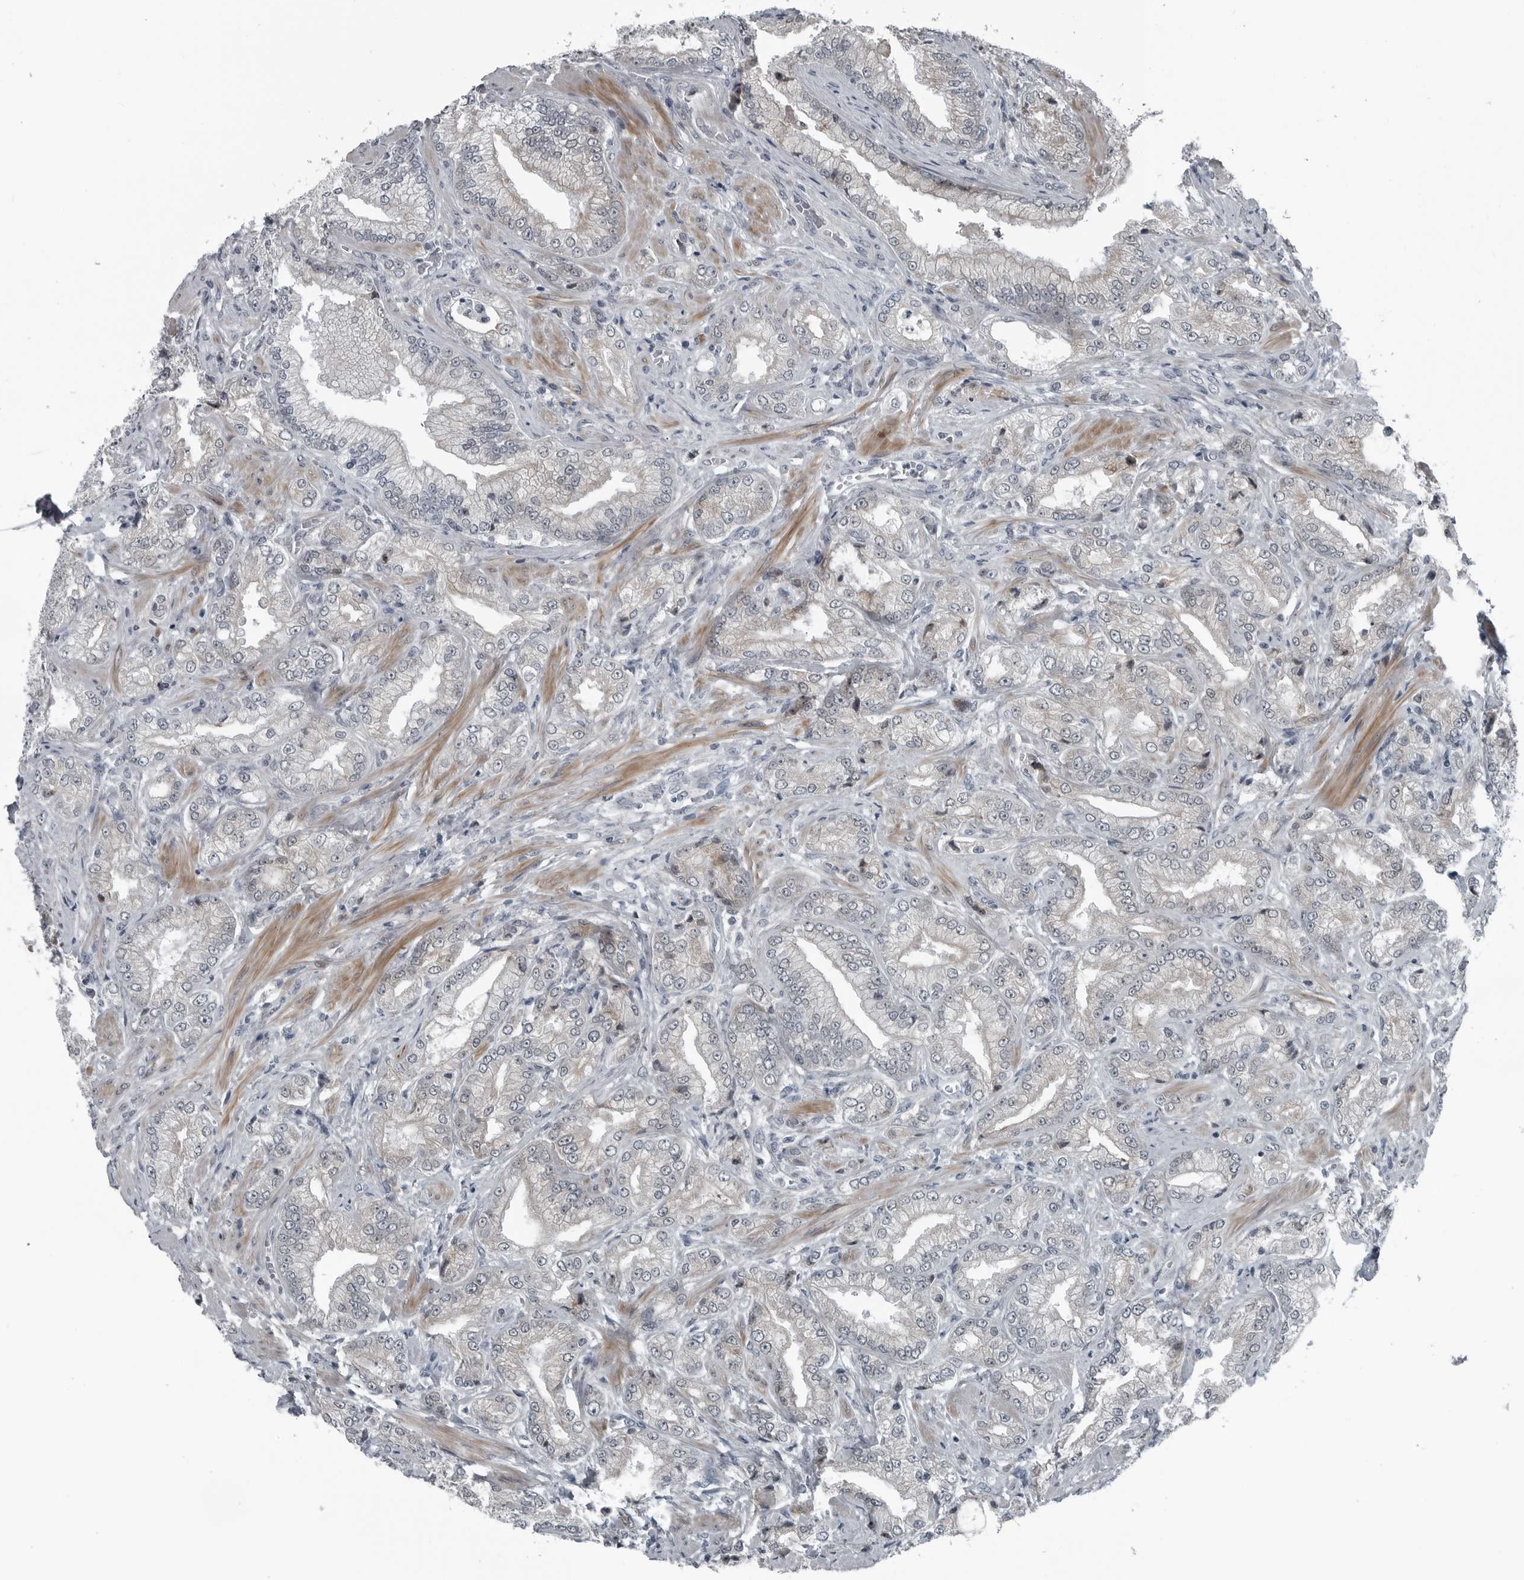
{"staining": {"intensity": "negative", "quantity": "none", "location": "none"}, "tissue": "prostate cancer", "cell_type": "Tumor cells", "image_type": "cancer", "snomed": [{"axis": "morphology", "description": "Adenocarcinoma, Low grade"}, {"axis": "topography", "description": "Prostate"}], "caption": "IHC photomicrograph of human prostate cancer (adenocarcinoma (low-grade)) stained for a protein (brown), which exhibits no positivity in tumor cells.", "gene": "DNAAF11", "patient": {"sex": "male", "age": 62}}